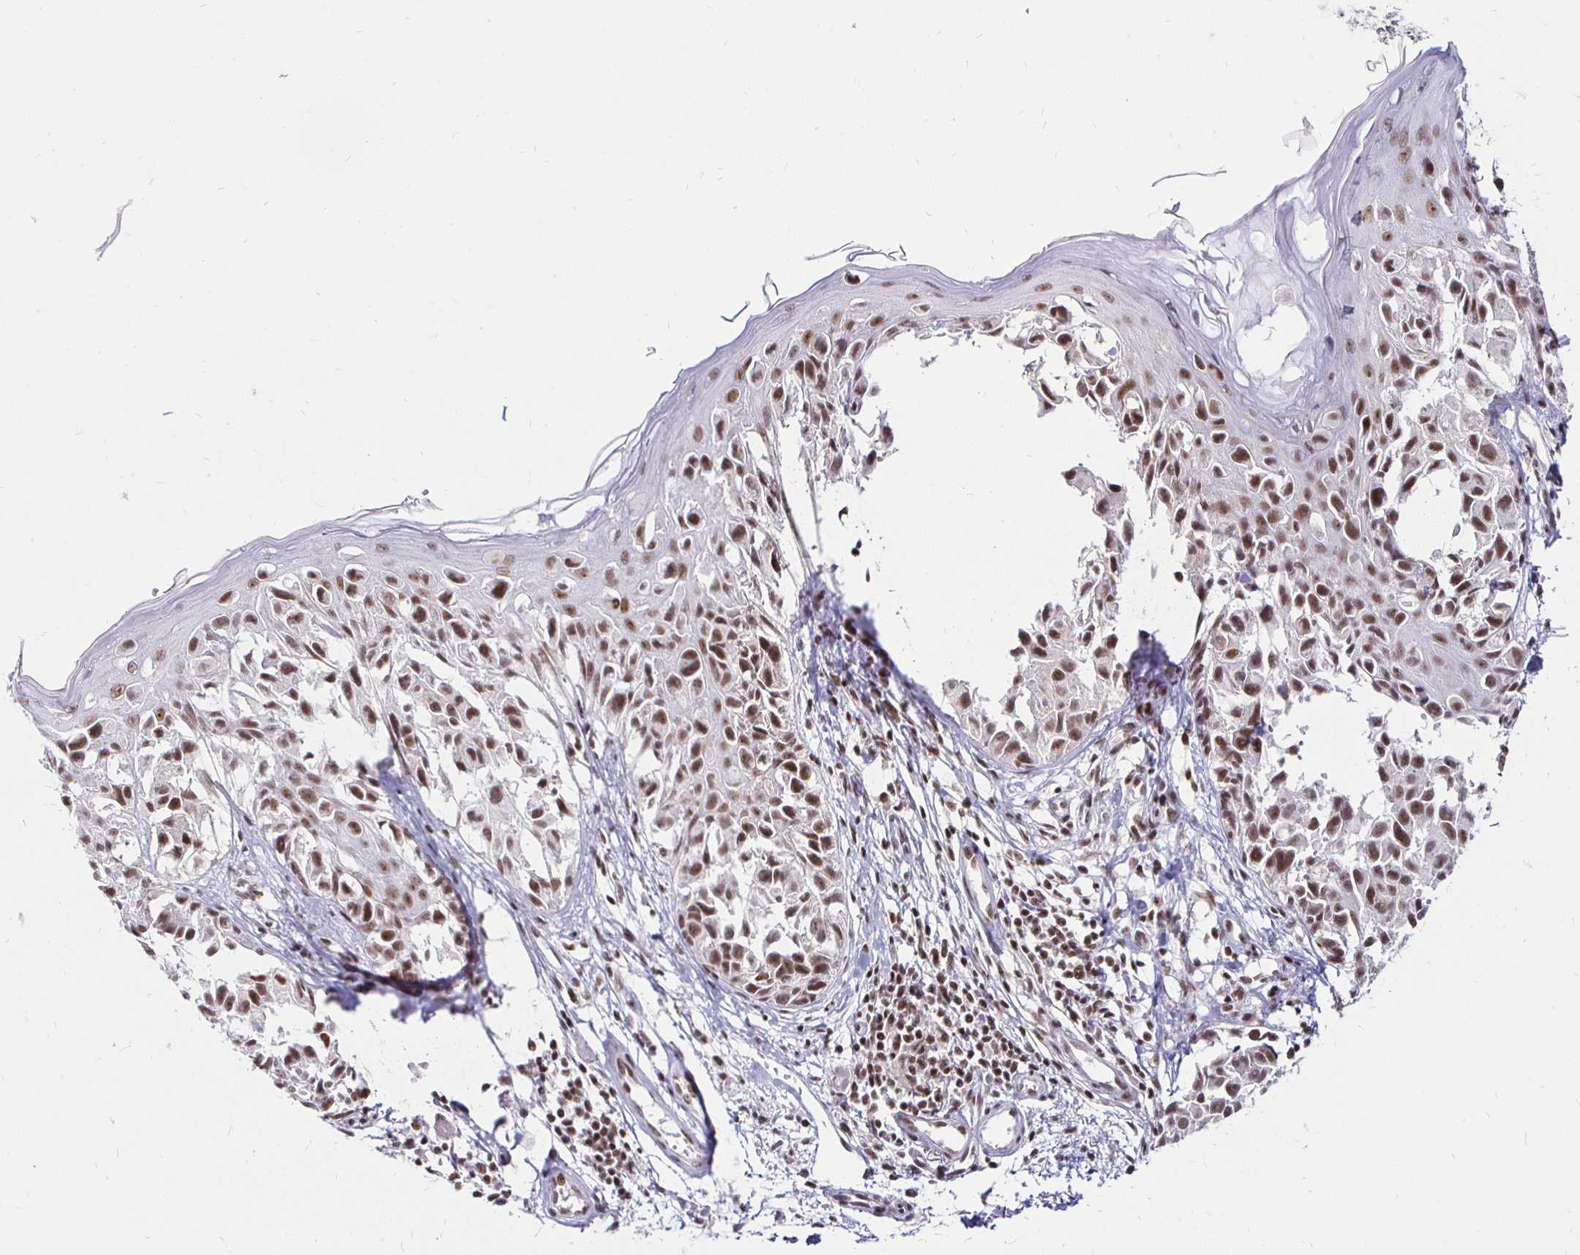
{"staining": {"intensity": "moderate", "quantity": ">75%", "location": "nuclear"}, "tissue": "melanoma", "cell_type": "Tumor cells", "image_type": "cancer", "snomed": [{"axis": "morphology", "description": "Malignant melanoma, NOS"}, {"axis": "topography", "description": "Skin"}], "caption": "Moderate nuclear staining is present in approximately >75% of tumor cells in melanoma.", "gene": "SIN3A", "patient": {"sex": "male", "age": 73}}